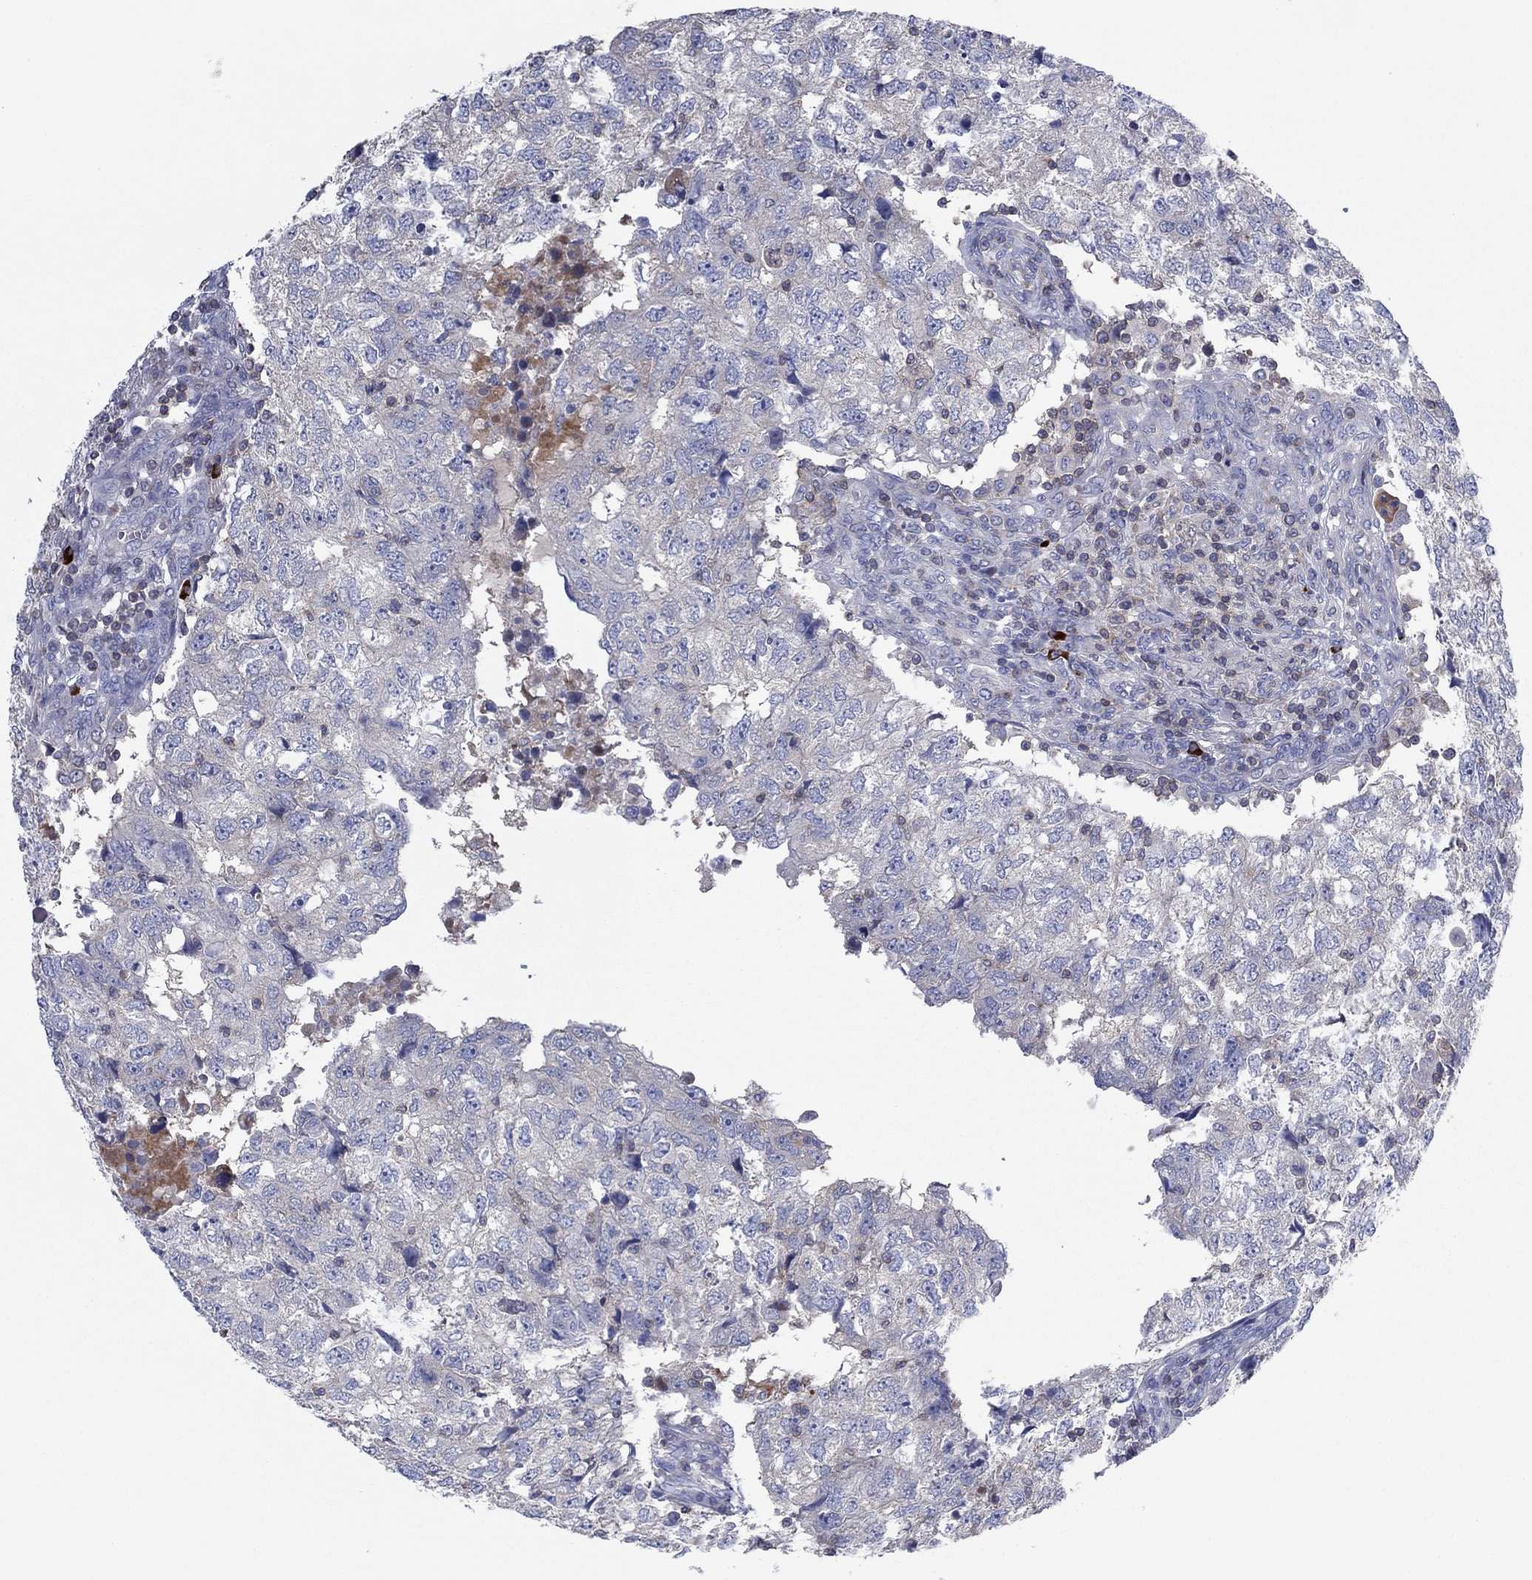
{"staining": {"intensity": "negative", "quantity": "none", "location": "none"}, "tissue": "breast cancer", "cell_type": "Tumor cells", "image_type": "cancer", "snomed": [{"axis": "morphology", "description": "Duct carcinoma"}, {"axis": "topography", "description": "Breast"}], "caption": "There is no significant positivity in tumor cells of breast cancer (infiltrating ductal carcinoma).", "gene": "PVR", "patient": {"sex": "female", "age": 30}}